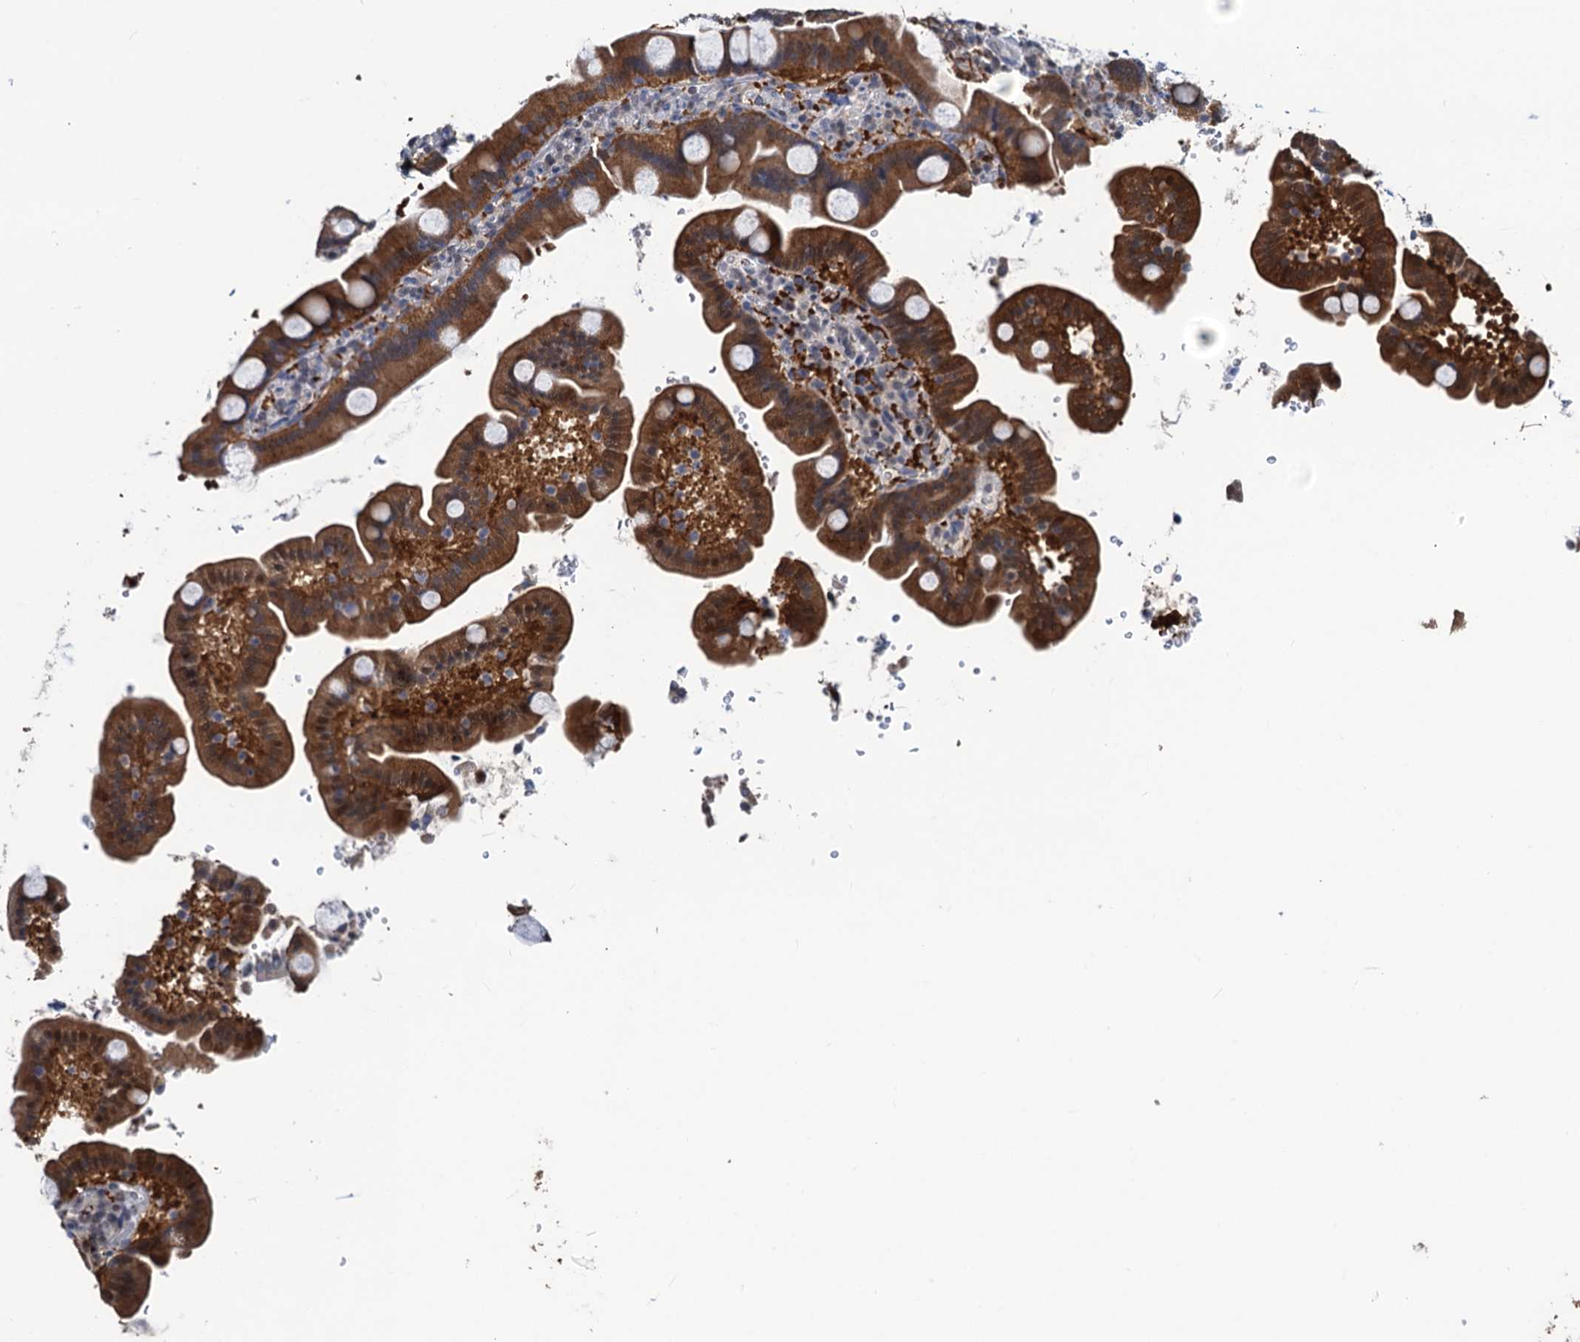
{"staining": {"intensity": "strong", "quantity": "25%-75%", "location": "cytoplasmic/membranous"}, "tissue": "duodenum", "cell_type": "Glandular cells", "image_type": "normal", "snomed": [{"axis": "morphology", "description": "Normal tissue, NOS"}, {"axis": "topography", "description": "Duodenum"}], "caption": "Immunohistochemistry (IHC) (DAB (3,3'-diaminobenzidine)) staining of benign human duodenum demonstrates strong cytoplasmic/membranous protein positivity in approximately 25%-75% of glandular cells. The staining is performed using DAB (3,3'-diaminobenzidine) brown chromogen to label protein expression. The nuclei are counter-stained blue using hematoxylin.", "gene": "RTKN2", "patient": {"sex": "male", "age": 55}}